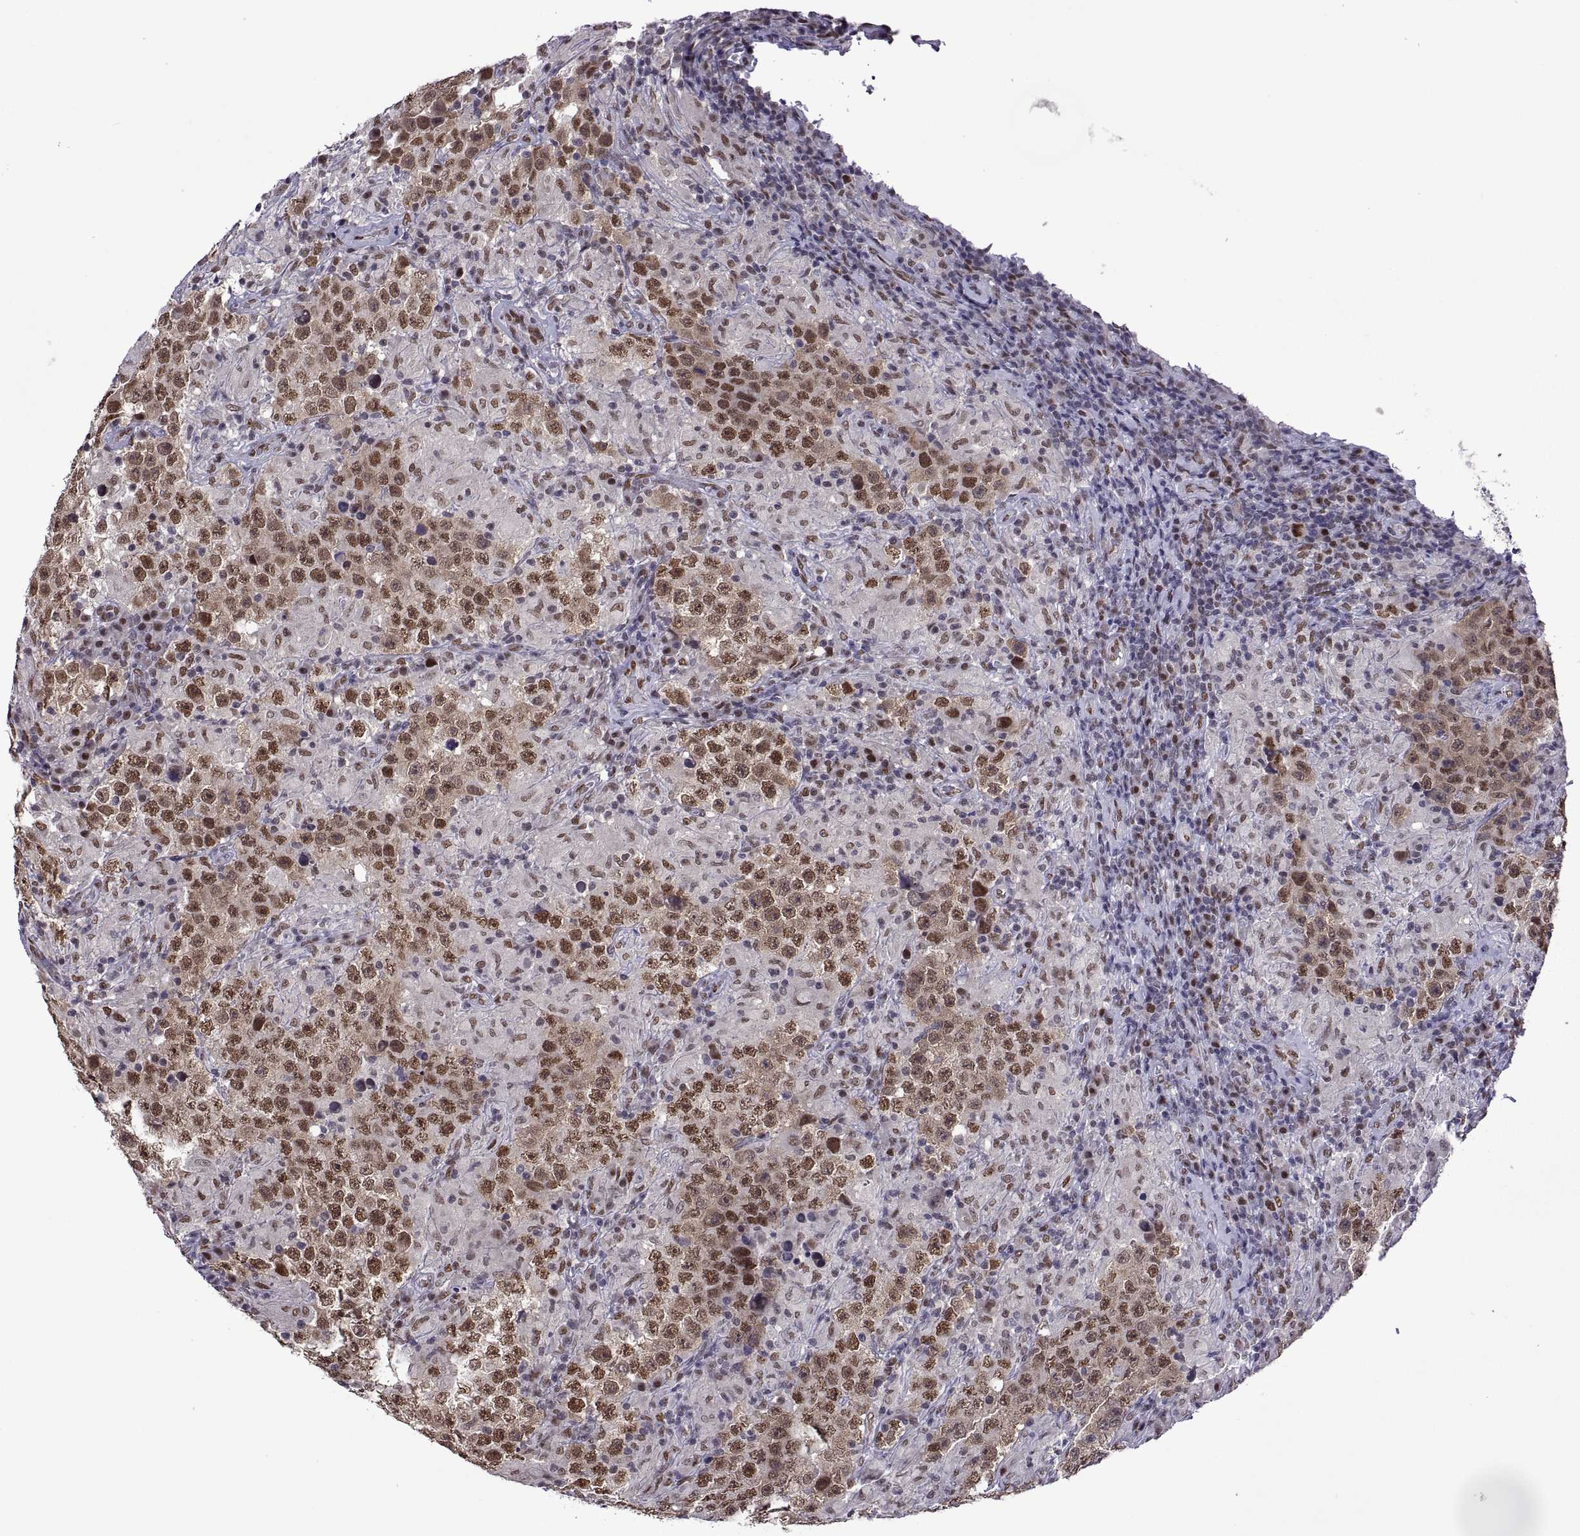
{"staining": {"intensity": "moderate", "quantity": ">75%", "location": "nuclear"}, "tissue": "testis cancer", "cell_type": "Tumor cells", "image_type": "cancer", "snomed": [{"axis": "morphology", "description": "Seminoma, NOS"}, {"axis": "morphology", "description": "Carcinoma, Embryonal, NOS"}, {"axis": "topography", "description": "Testis"}], "caption": "A high-resolution photomicrograph shows immunohistochemistry staining of testis cancer (seminoma), which reveals moderate nuclear positivity in approximately >75% of tumor cells.", "gene": "NR4A1", "patient": {"sex": "male", "age": 41}}